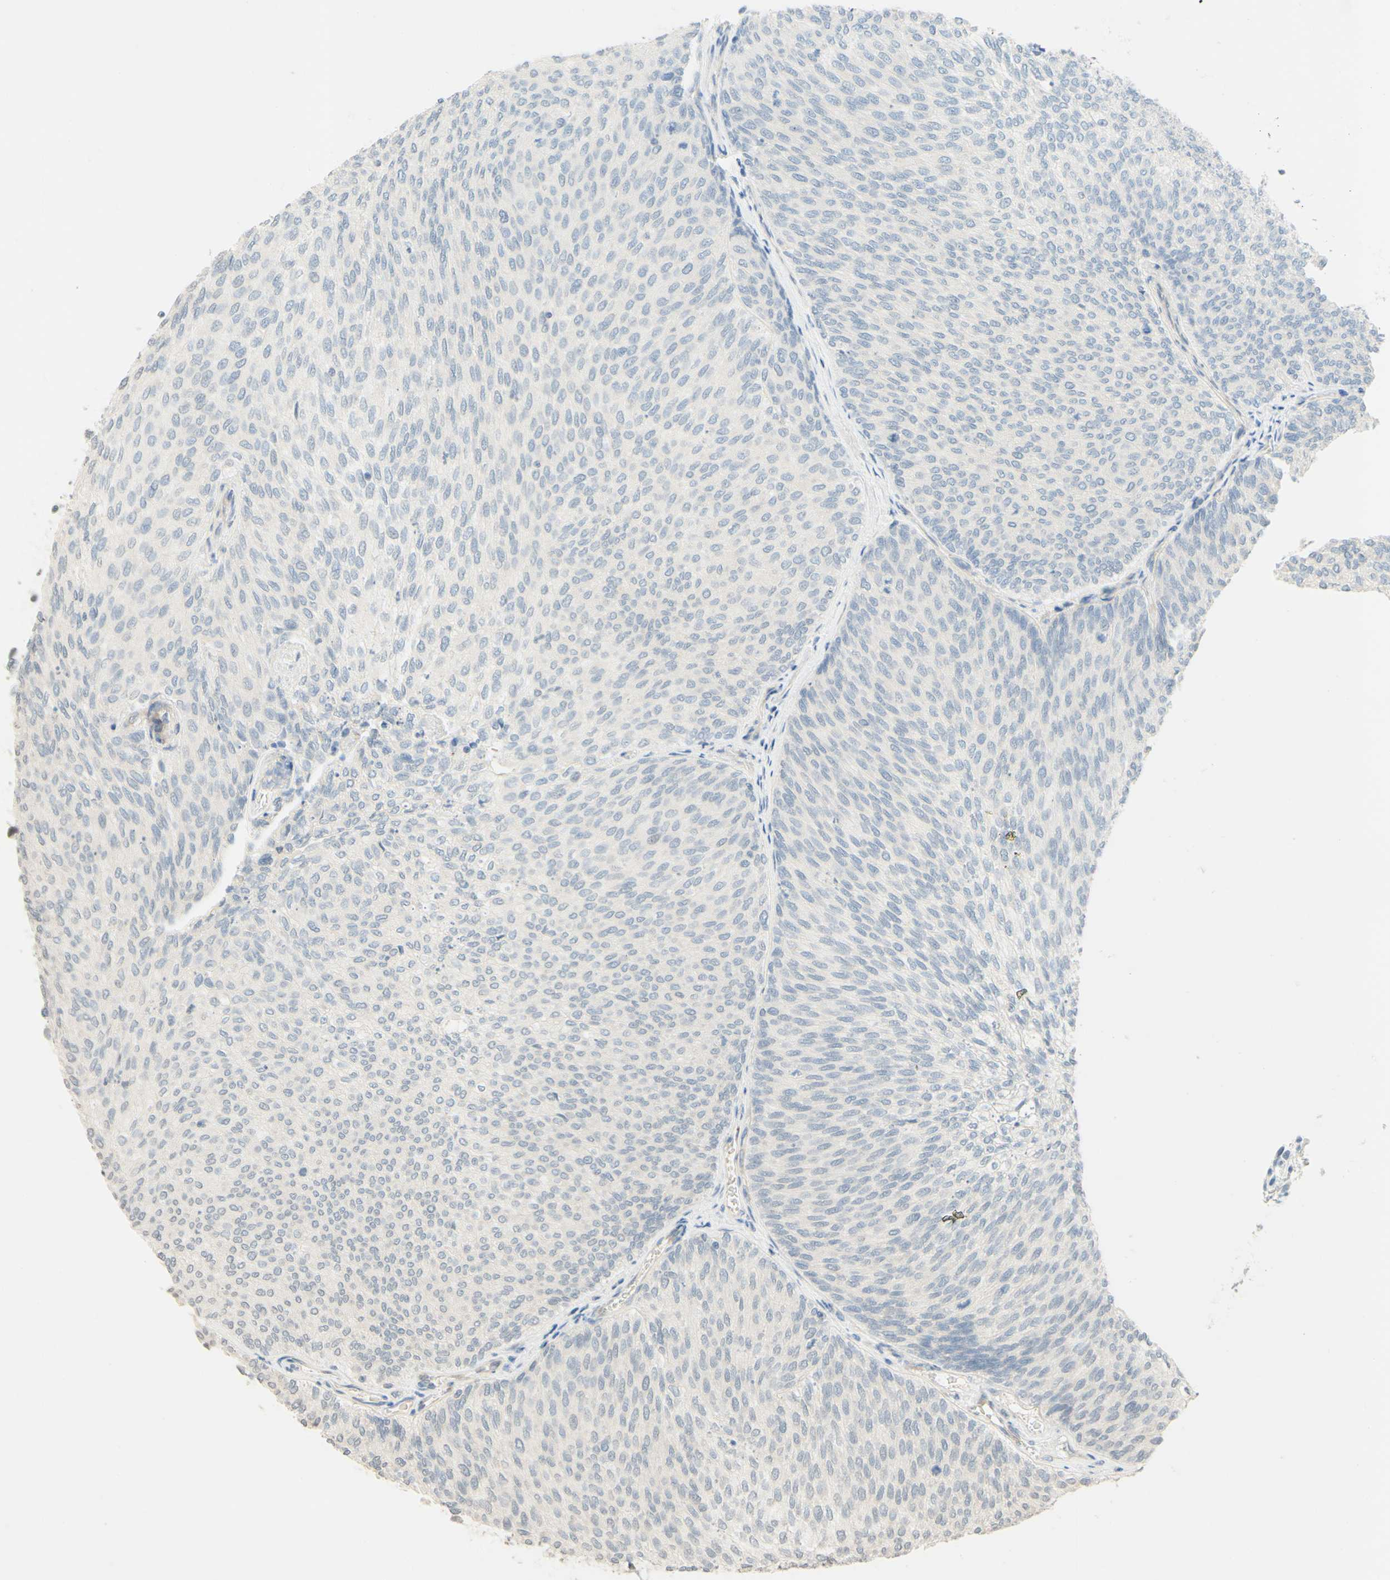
{"staining": {"intensity": "negative", "quantity": "none", "location": "none"}, "tissue": "urothelial cancer", "cell_type": "Tumor cells", "image_type": "cancer", "snomed": [{"axis": "morphology", "description": "Urothelial carcinoma, Low grade"}, {"axis": "topography", "description": "Urinary bladder"}], "caption": "IHC of human urothelial cancer shows no positivity in tumor cells.", "gene": "MAG", "patient": {"sex": "female", "age": 79}}